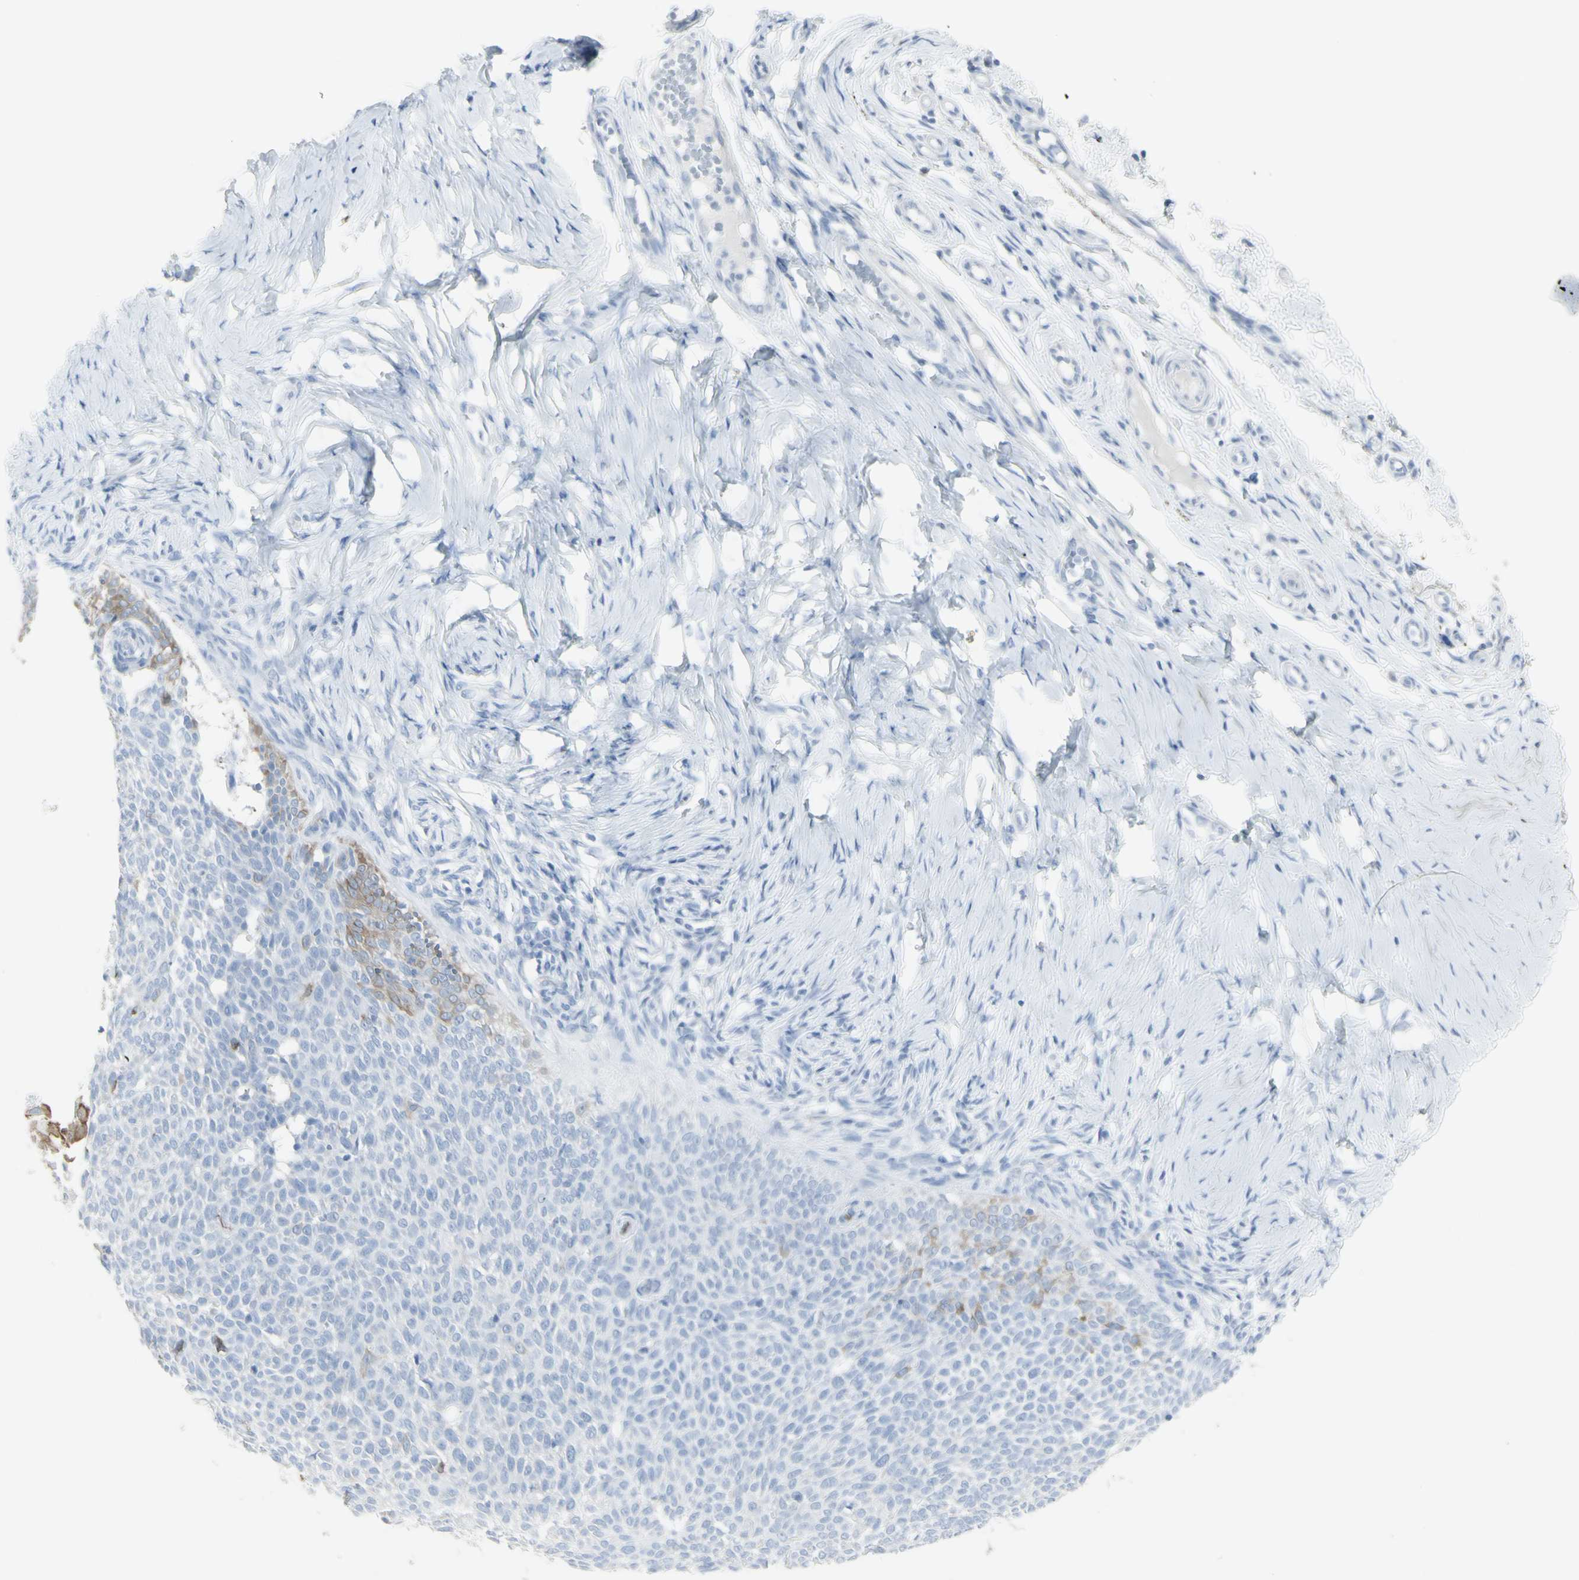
{"staining": {"intensity": "weak", "quantity": "<25%", "location": "cytoplasmic/membranous"}, "tissue": "skin cancer", "cell_type": "Tumor cells", "image_type": "cancer", "snomed": [{"axis": "morphology", "description": "Normal tissue, NOS"}, {"axis": "morphology", "description": "Basal cell carcinoma"}, {"axis": "topography", "description": "Skin"}], "caption": "A micrograph of skin cancer (basal cell carcinoma) stained for a protein reveals no brown staining in tumor cells.", "gene": "ENSG00000198211", "patient": {"sex": "male", "age": 87}}